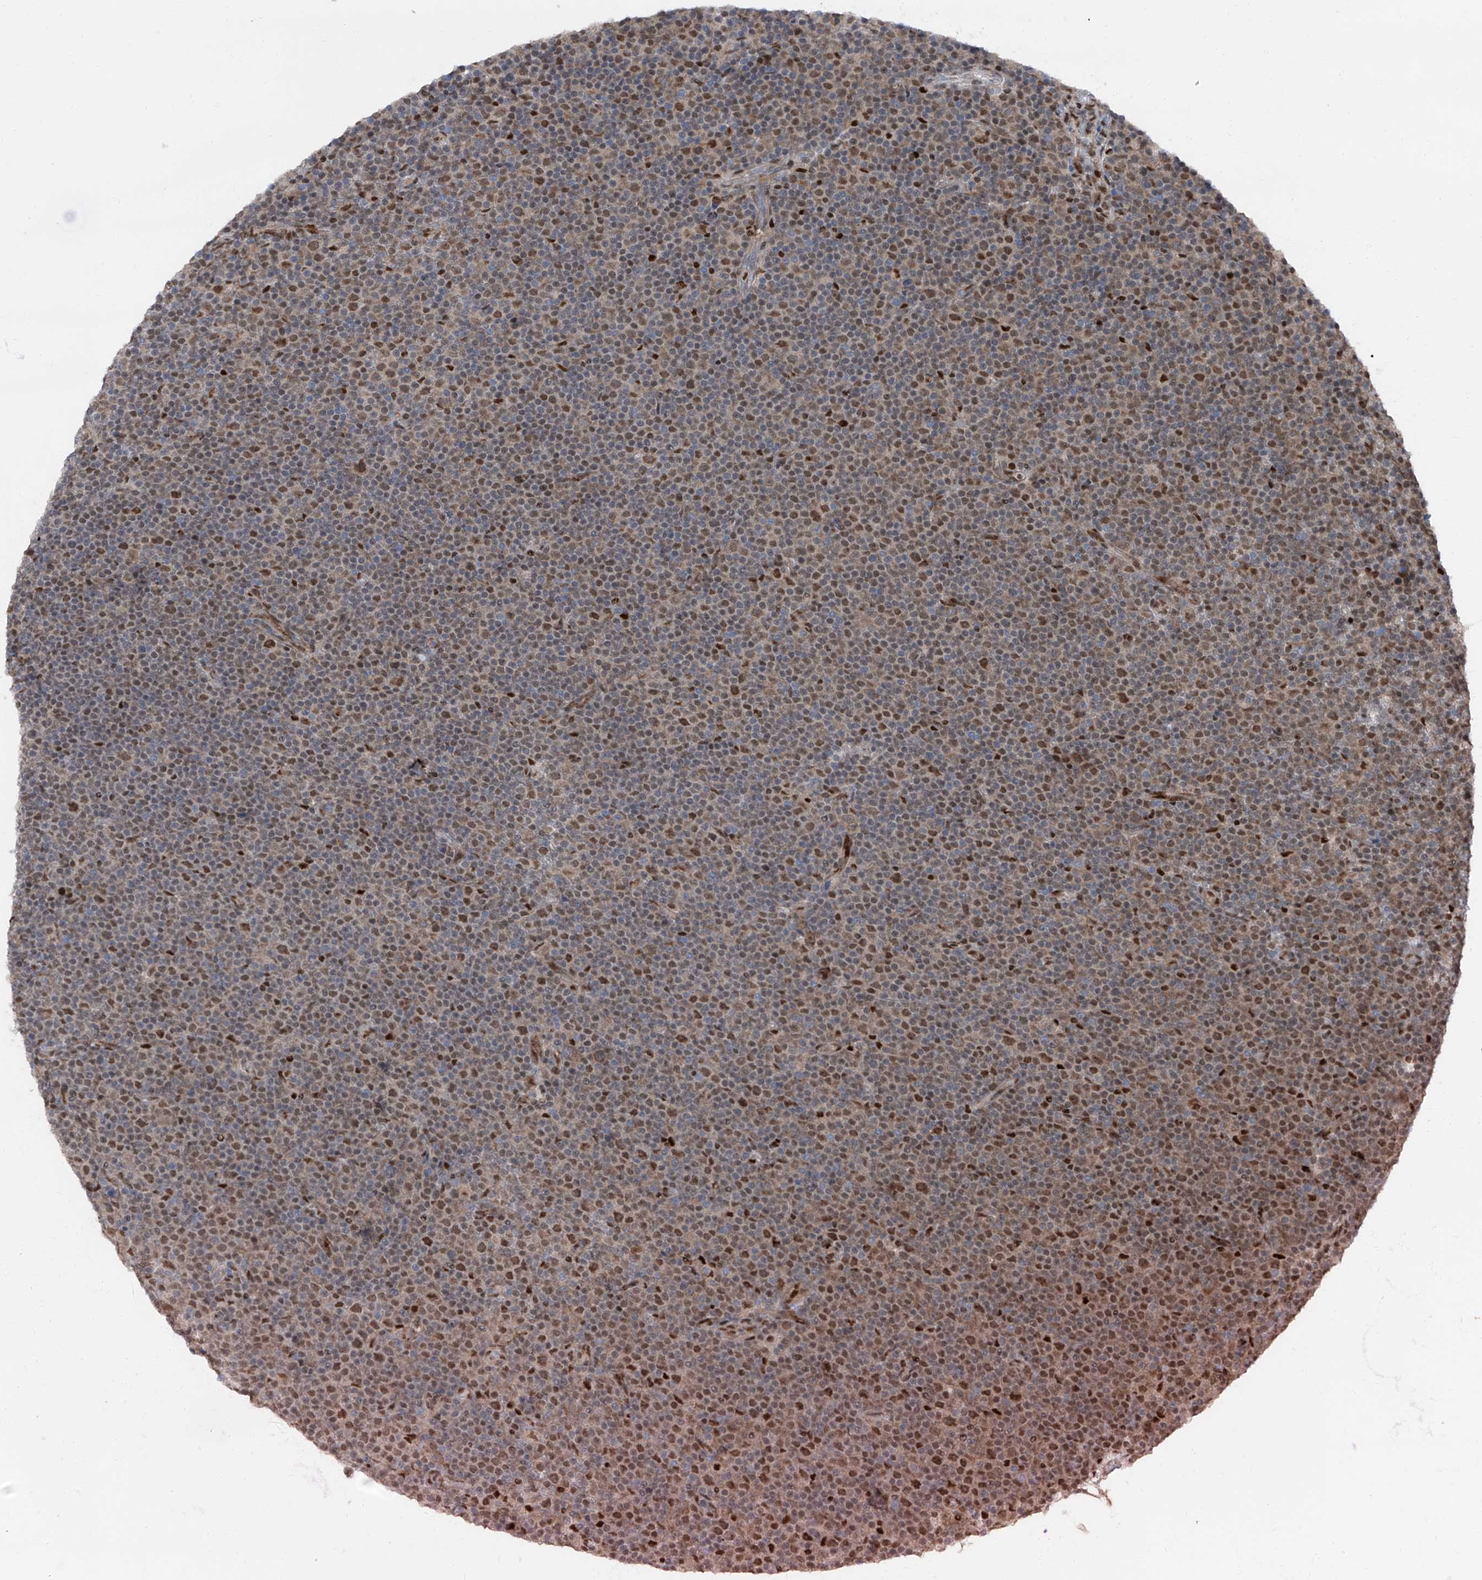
{"staining": {"intensity": "moderate", "quantity": "25%-75%", "location": "nuclear"}, "tissue": "lymphoma", "cell_type": "Tumor cells", "image_type": "cancer", "snomed": [{"axis": "morphology", "description": "Malignant lymphoma, non-Hodgkin's type, Low grade"}, {"axis": "topography", "description": "Lymph node"}], "caption": "Lymphoma stained for a protein (brown) displays moderate nuclear positive expression in approximately 25%-75% of tumor cells.", "gene": "FKBP5", "patient": {"sex": "female", "age": 67}}